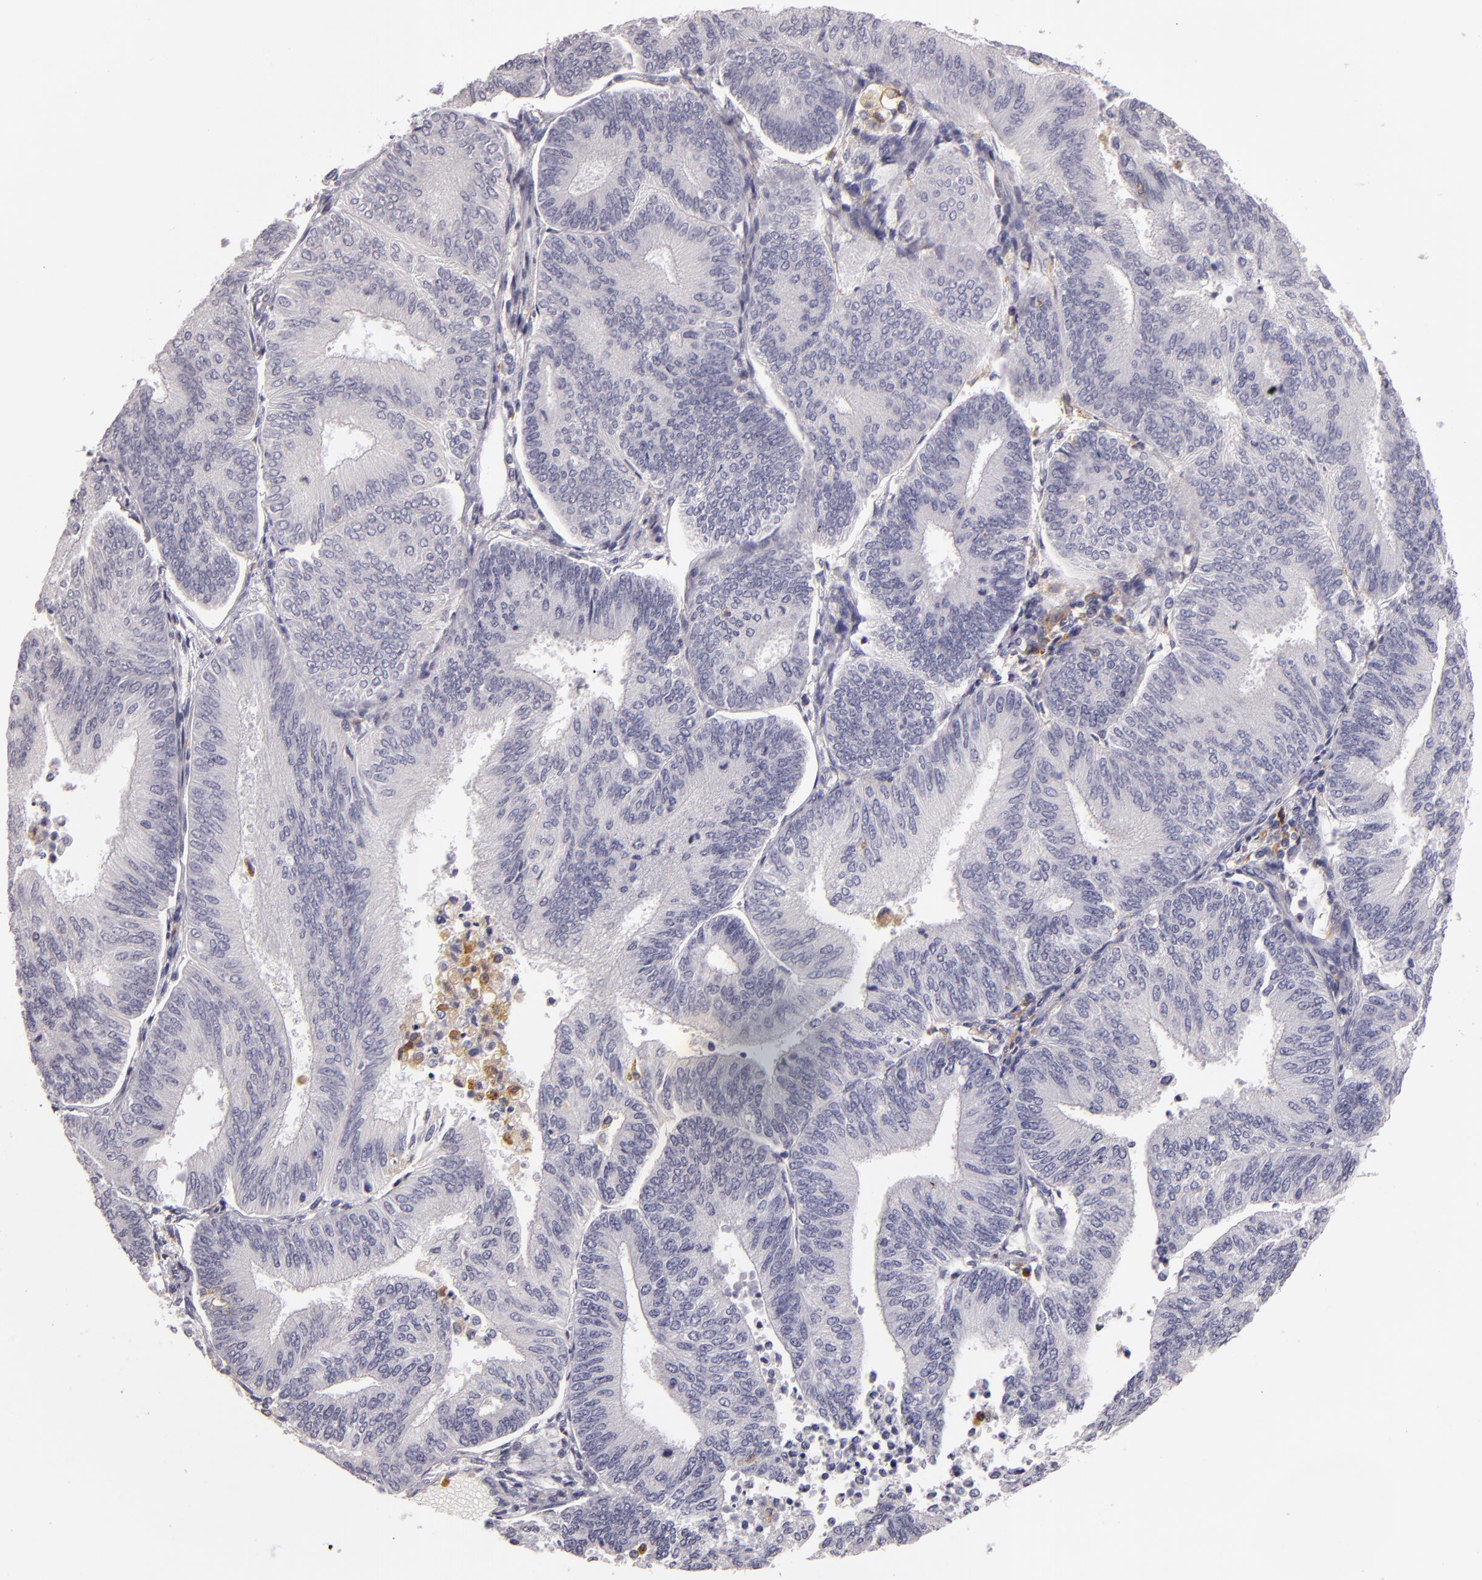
{"staining": {"intensity": "negative", "quantity": "none", "location": "none"}, "tissue": "endometrial cancer", "cell_type": "Tumor cells", "image_type": "cancer", "snomed": [{"axis": "morphology", "description": "Adenocarcinoma, NOS"}, {"axis": "topography", "description": "Endometrium"}], "caption": "Image shows no significant protein staining in tumor cells of endometrial cancer (adenocarcinoma).", "gene": "TLR8", "patient": {"sex": "female", "age": 55}}